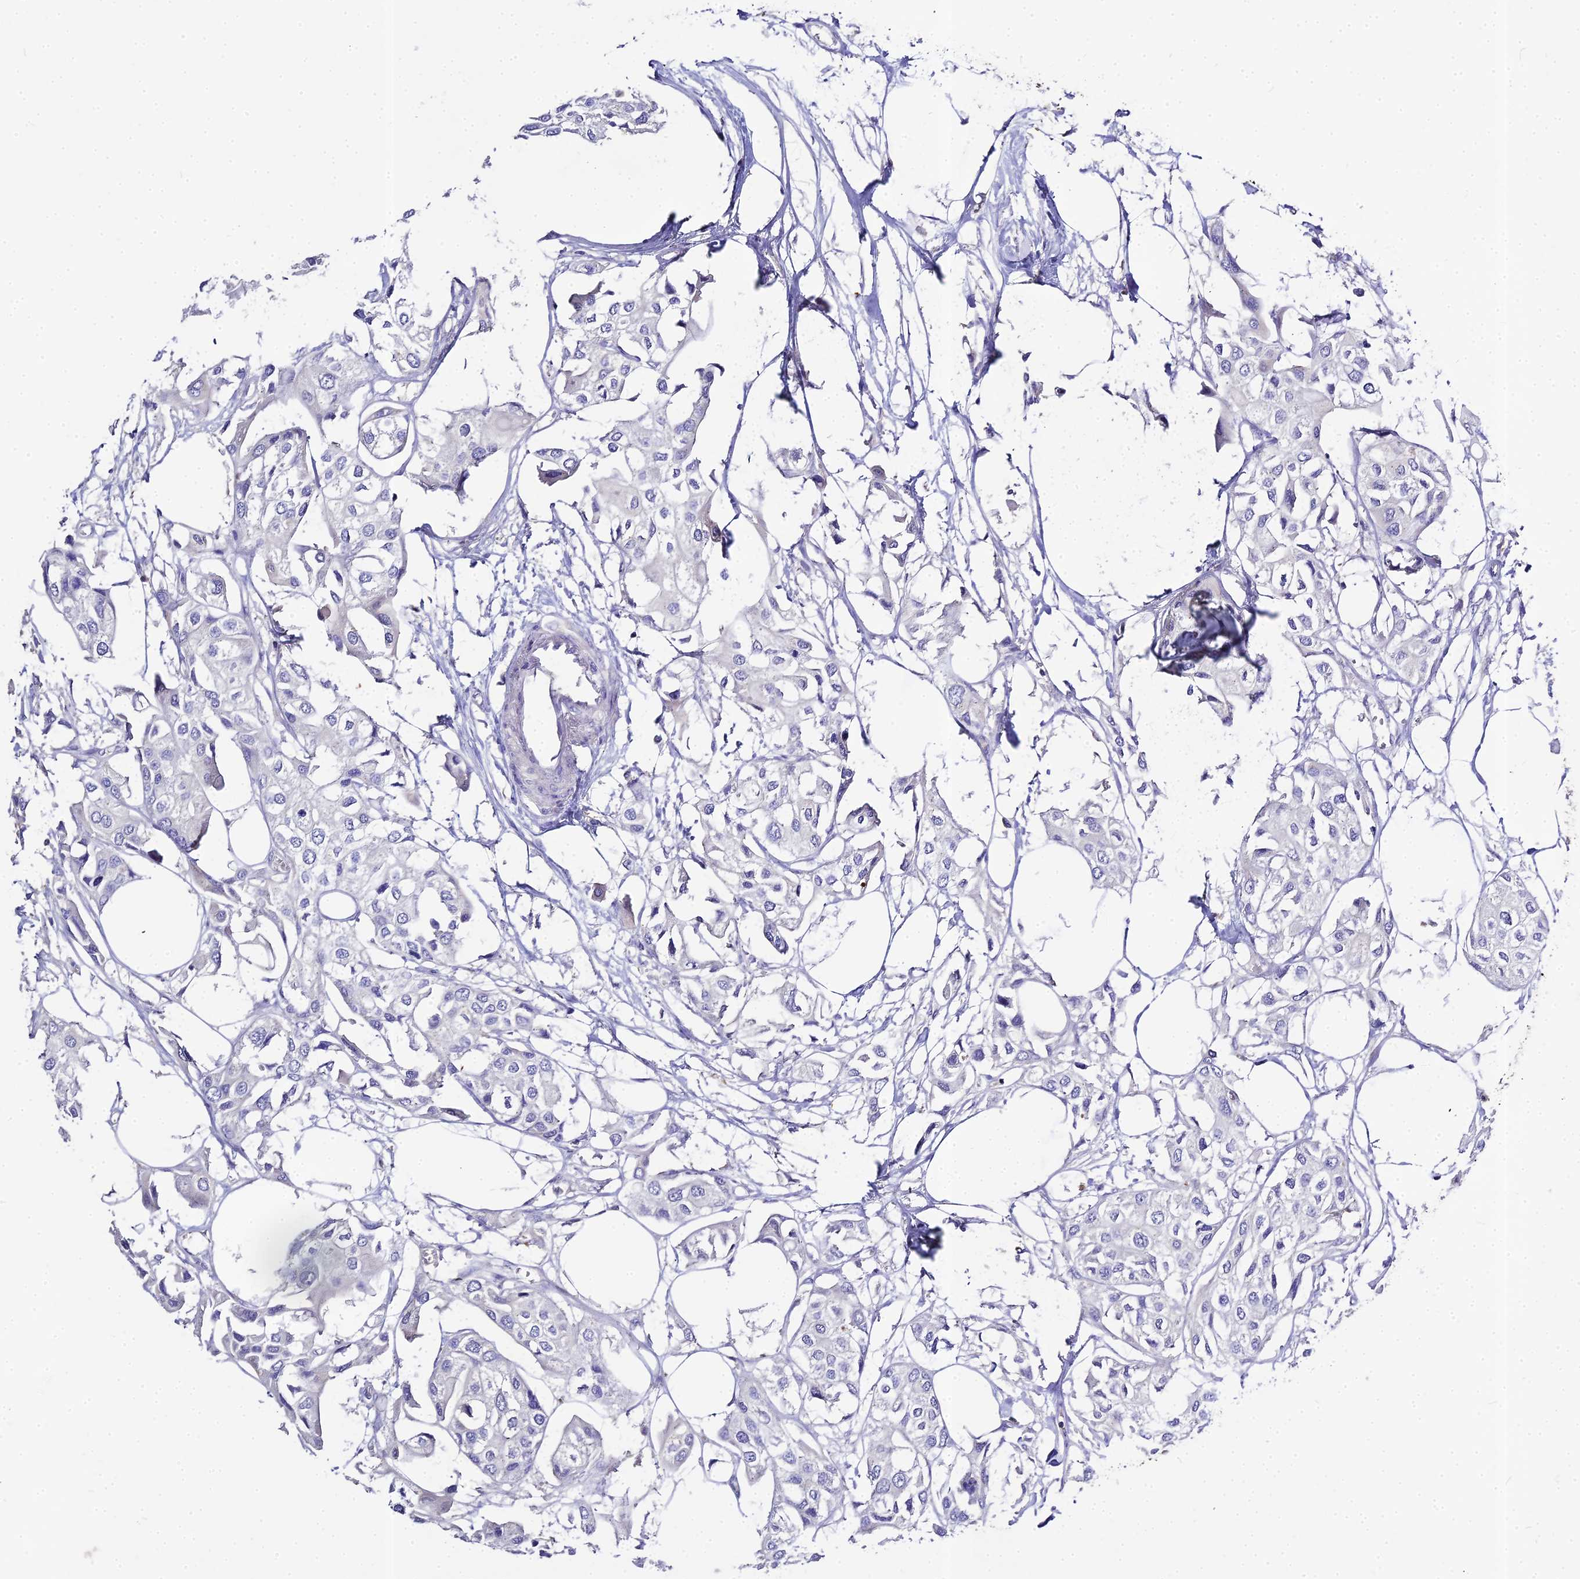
{"staining": {"intensity": "negative", "quantity": "none", "location": "none"}, "tissue": "urothelial cancer", "cell_type": "Tumor cells", "image_type": "cancer", "snomed": [{"axis": "morphology", "description": "Urothelial carcinoma, High grade"}, {"axis": "topography", "description": "Urinary bladder"}], "caption": "Immunohistochemical staining of human urothelial cancer demonstrates no significant staining in tumor cells.", "gene": "GLYAT", "patient": {"sex": "male", "age": 64}}